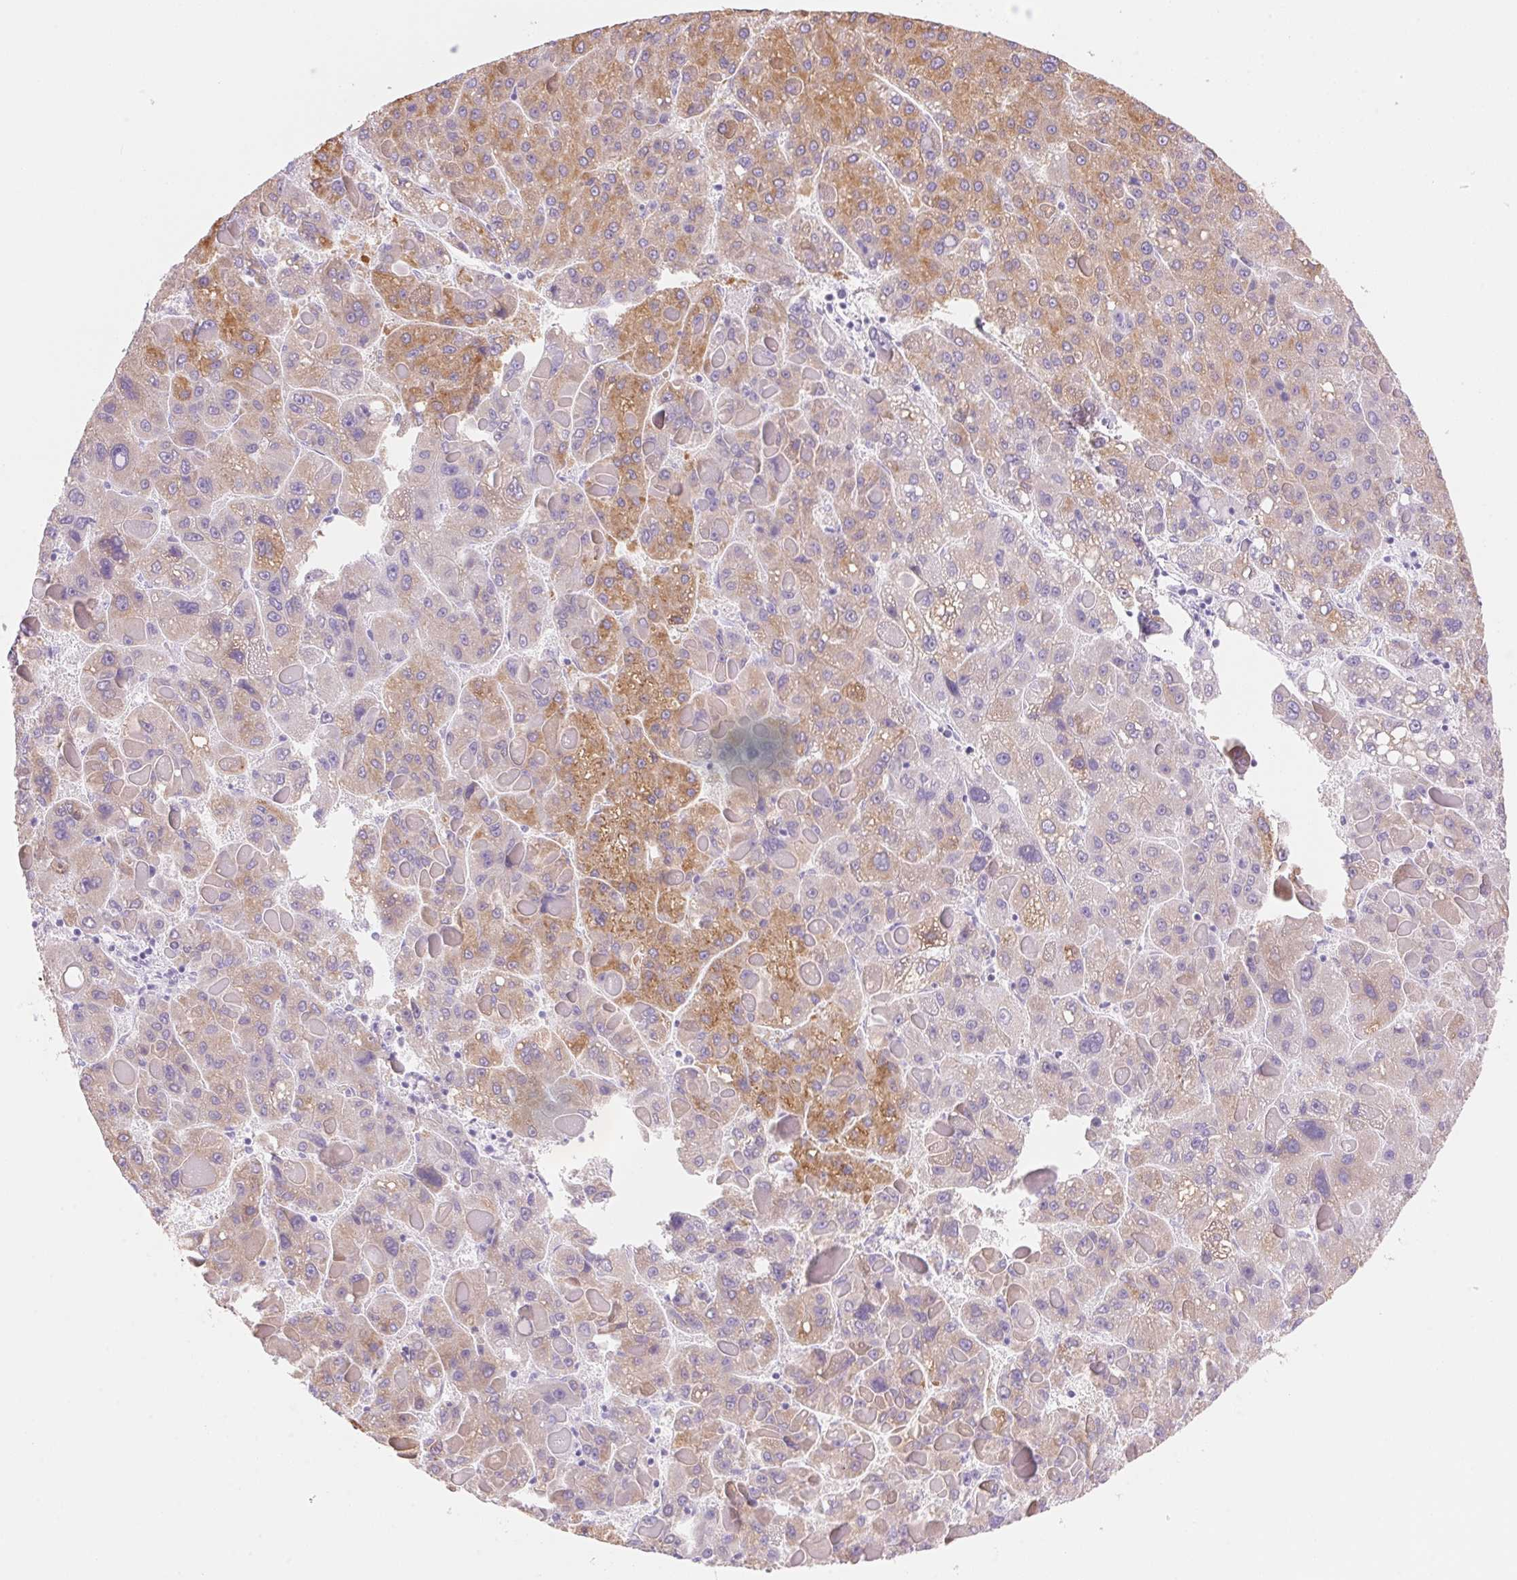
{"staining": {"intensity": "moderate", "quantity": "<25%", "location": "cytoplasmic/membranous"}, "tissue": "liver cancer", "cell_type": "Tumor cells", "image_type": "cancer", "snomed": [{"axis": "morphology", "description": "Carcinoma, Hepatocellular, NOS"}, {"axis": "topography", "description": "Liver"}], "caption": "Liver cancer (hepatocellular carcinoma) stained for a protein reveals moderate cytoplasmic/membranous positivity in tumor cells.", "gene": "DHCR24", "patient": {"sex": "female", "age": 82}}